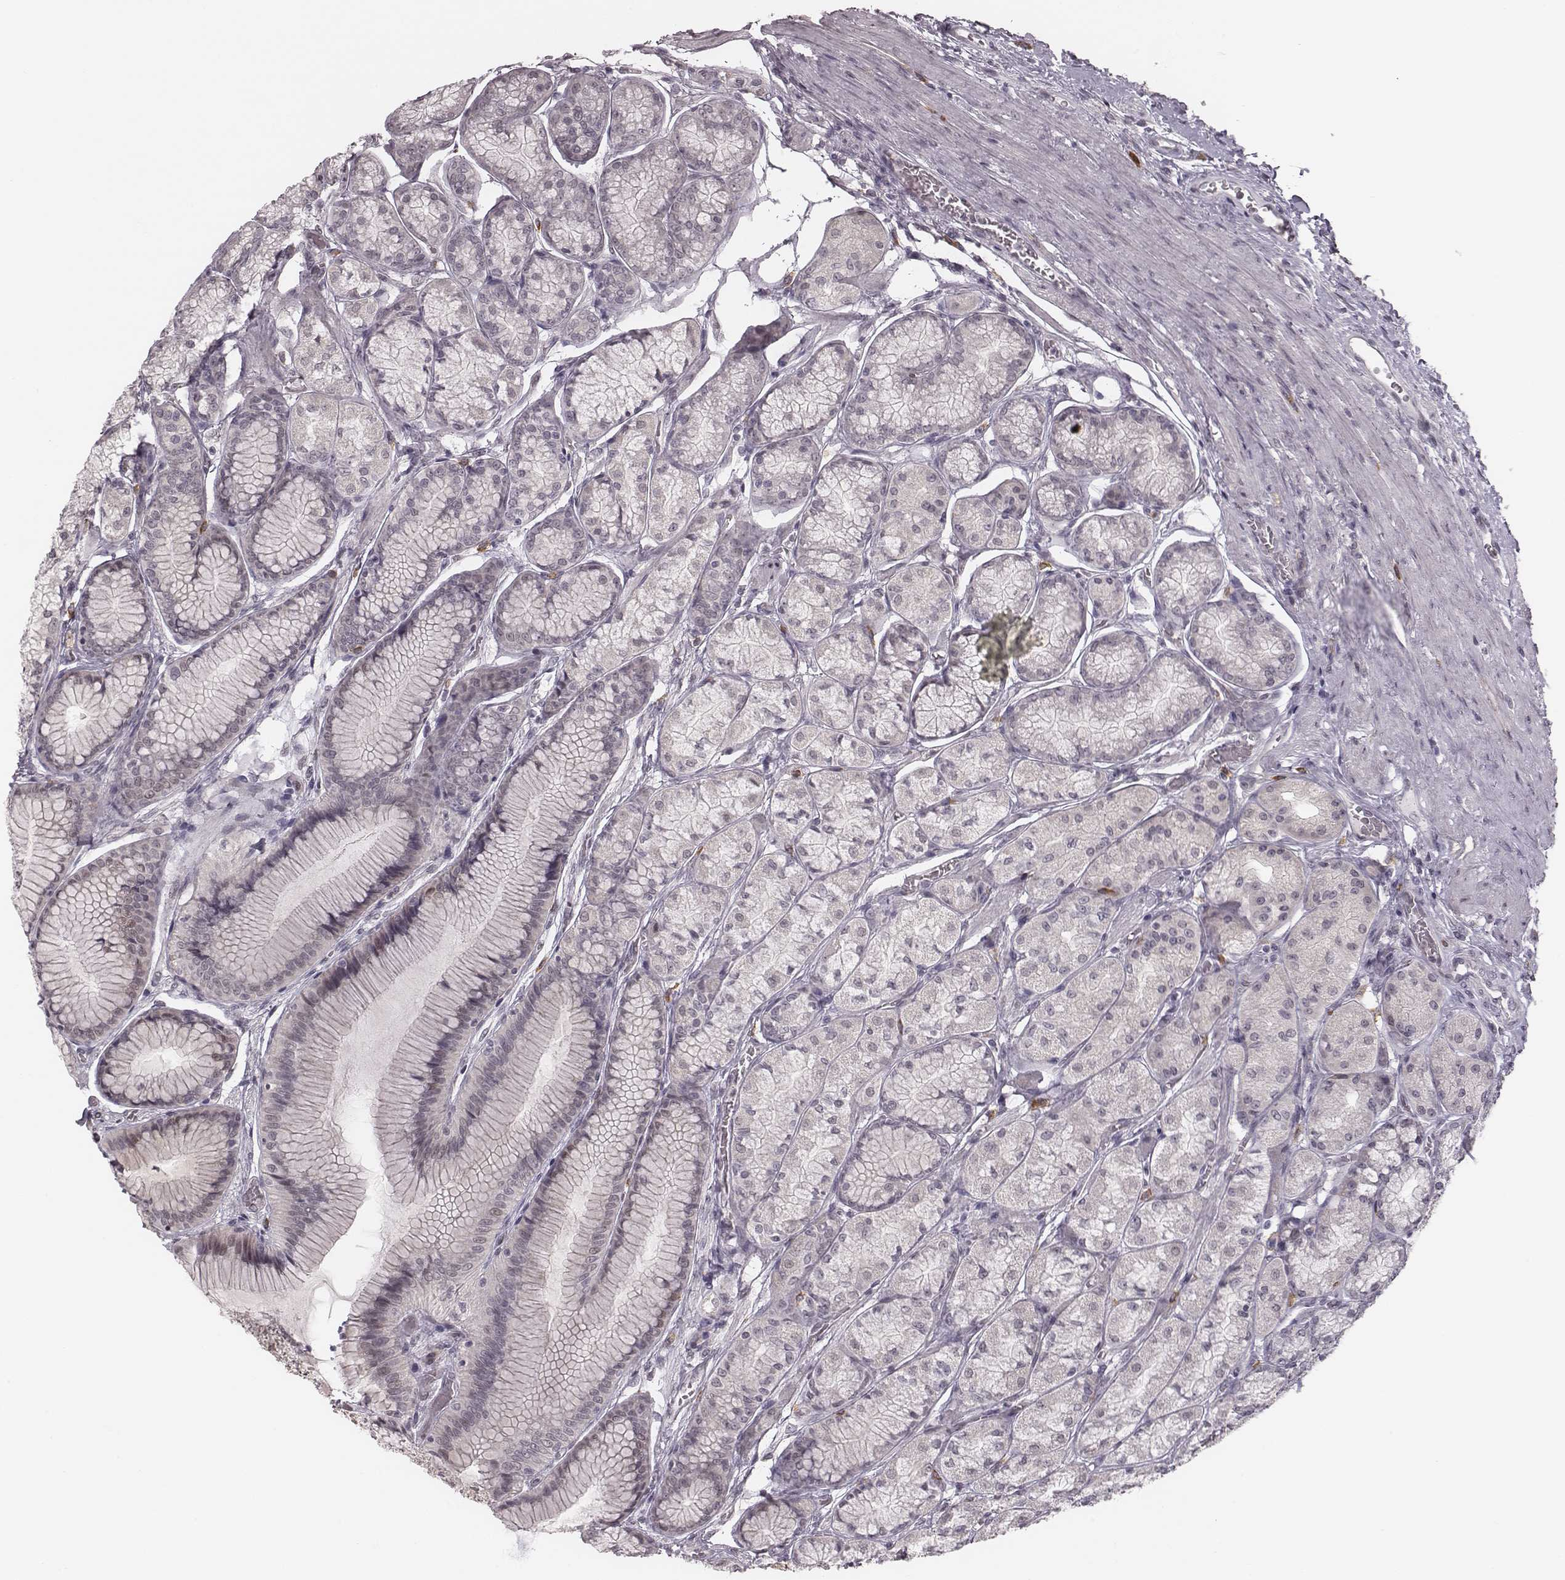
{"staining": {"intensity": "weak", "quantity": "<25%", "location": "cytoplasmic/membranous"}, "tissue": "stomach", "cell_type": "Glandular cells", "image_type": "normal", "snomed": [{"axis": "morphology", "description": "Normal tissue, NOS"}, {"axis": "morphology", "description": "Adenocarcinoma, NOS"}, {"axis": "morphology", "description": "Adenocarcinoma, High grade"}, {"axis": "topography", "description": "Stomach, upper"}, {"axis": "topography", "description": "Stomach"}], "caption": "Protein analysis of normal stomach reveals no significant expression in glandular cells.", "gene": "RPGRIP1", "patient": {"sex": "female", "age": 65}}